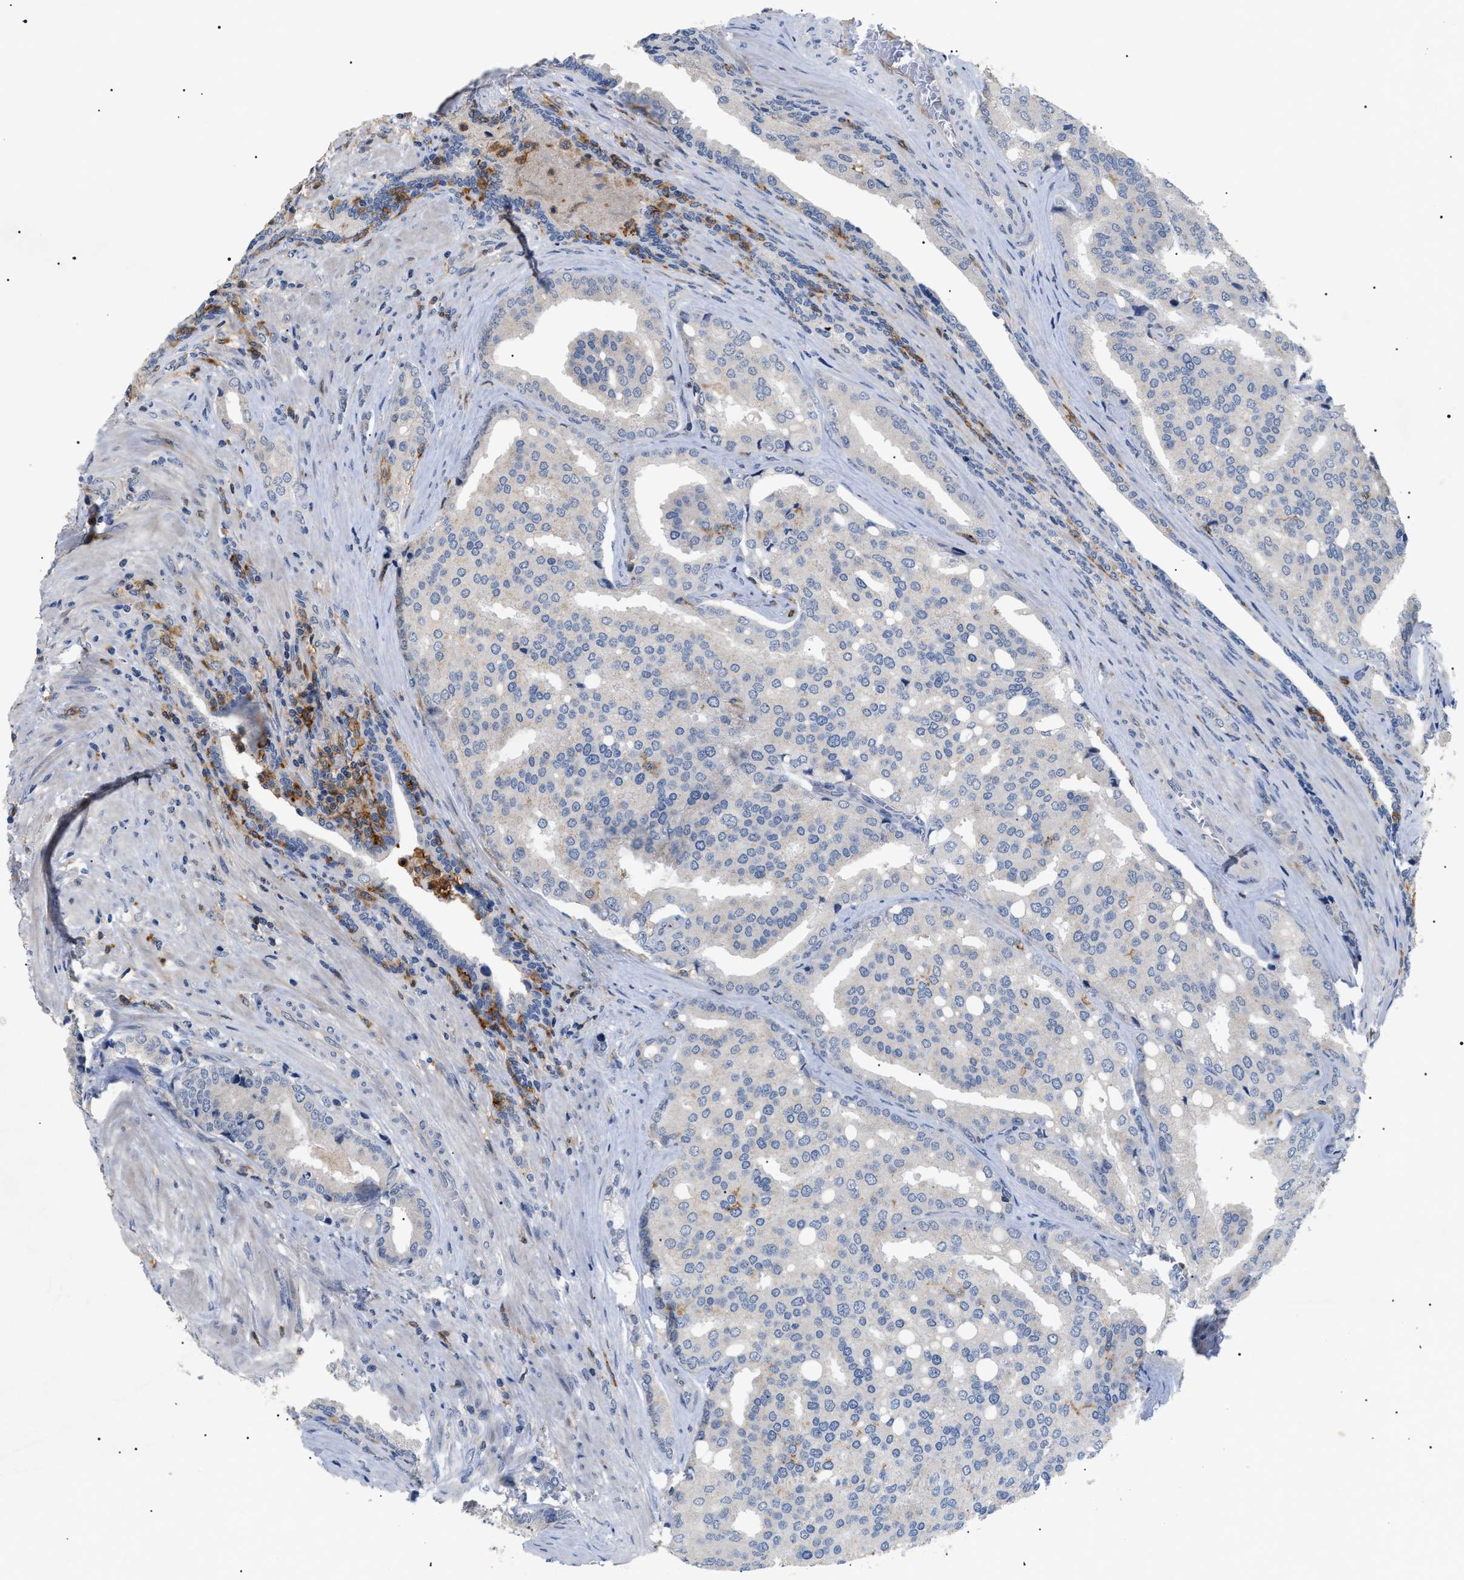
{"staining": {"intensity": "weak", "quantity": "<25%", "location": "cytoplasmic/membranous"}, "tissue": "prostate cancer", "cell_type": "Tumor cells", "image_type": "cancer", "snomed": [{"axis": "morphology", "description": "Adenocarcinoma, High grade"}, {"axis": "topography", "description": "Prostate"}], "caption": "This image is of prostate high-grade adenocarcinoma stained with IHC to label a protein in brown with the nuclei are counter-stained blue. There is no positivity in tumor cells.", "gene": "CD300A", "patient": {"sex": "male", "age": 50}}